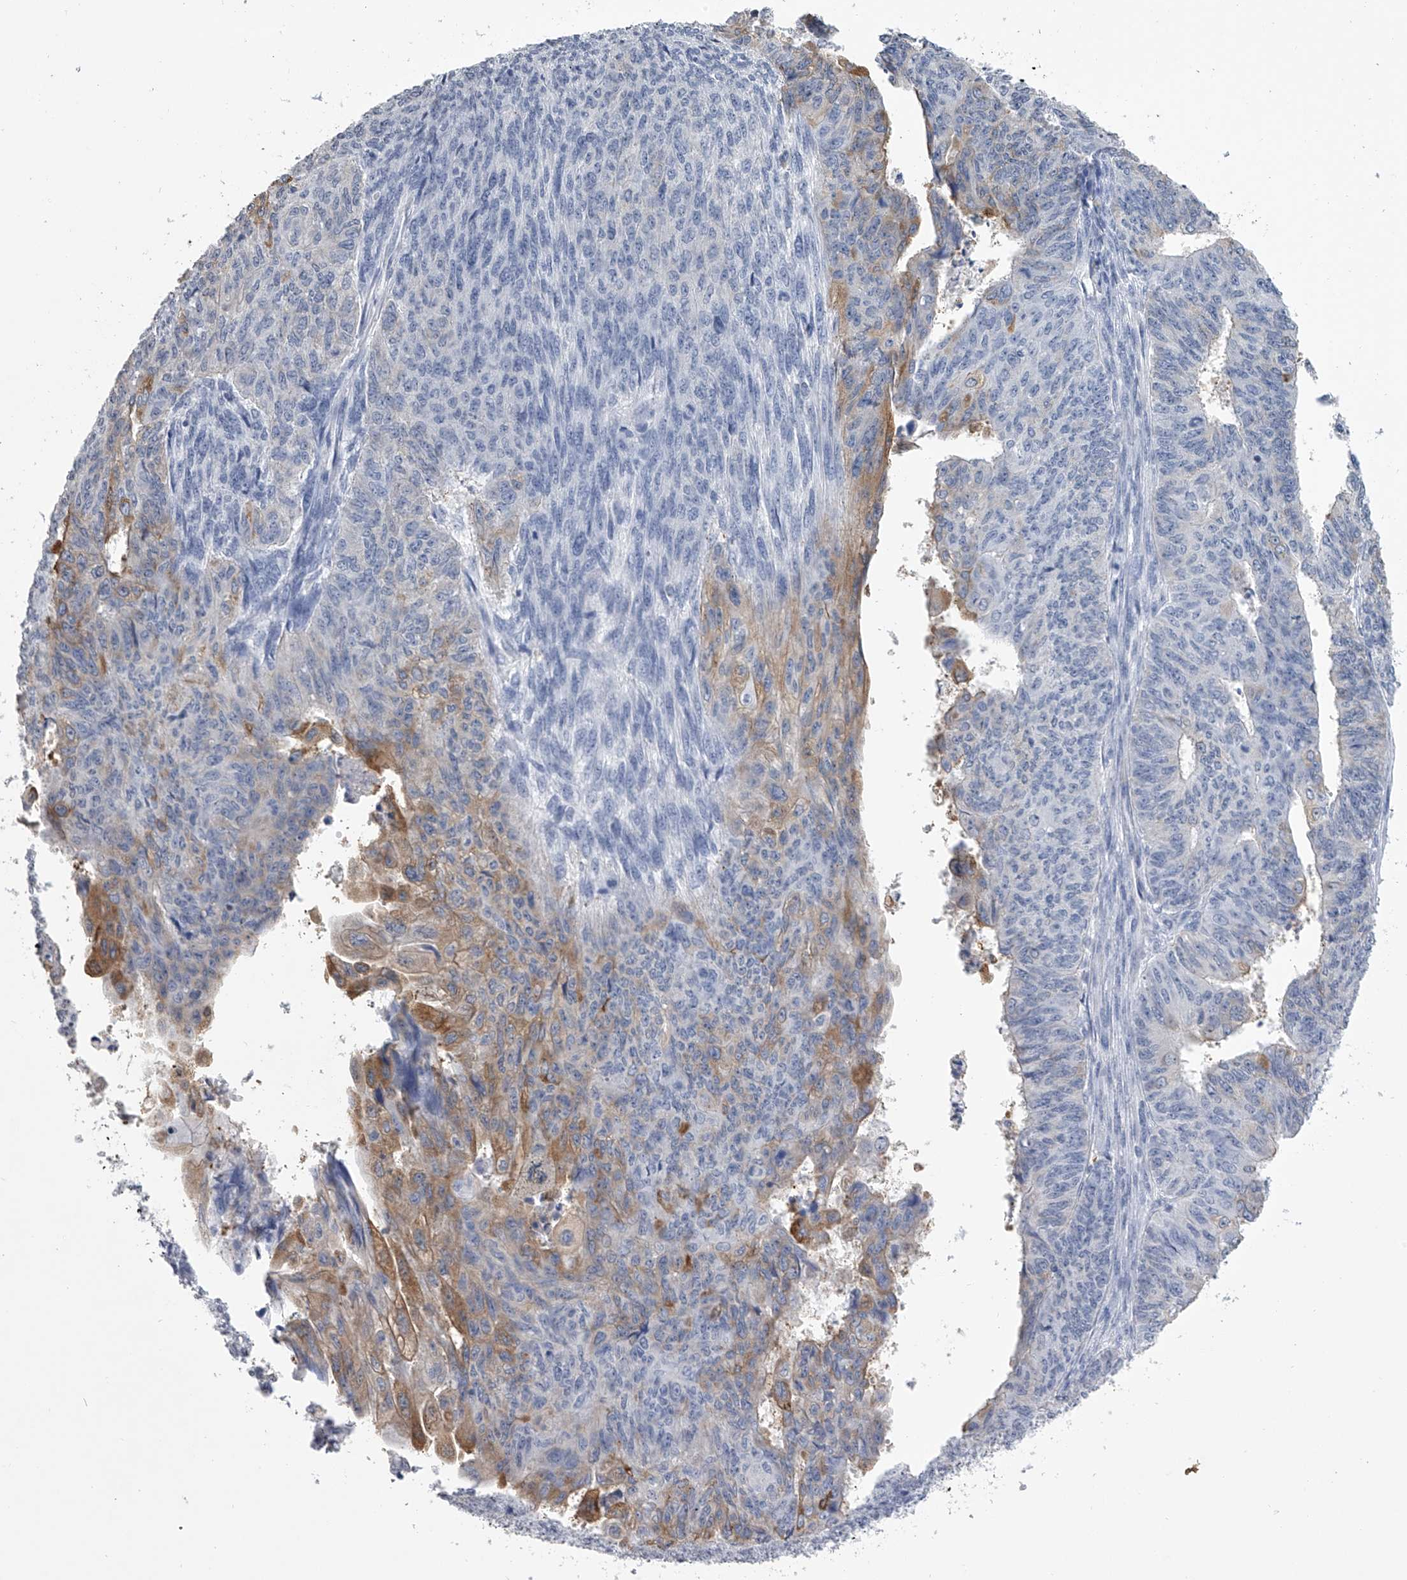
{"staining": {"intensity": "weak", "quantity": "<25%", "location": "cytoplasmic/membranous"}, "tissue": "endometrial cancer", "cell_type": "Tumor cells", "image_type": "cancer", "snomed": [{"axis": "morphology", "description": "Adenocarcinoma, NOS"}, {"axis": "topography", "description": "Endometrium"}], "caption": "Immunohistochemistry of human endometrial adenocarcinoma displays no positivity in tumor cells.", "gene": "TASP1", "patient": {"sex": "female", "age": 32}}